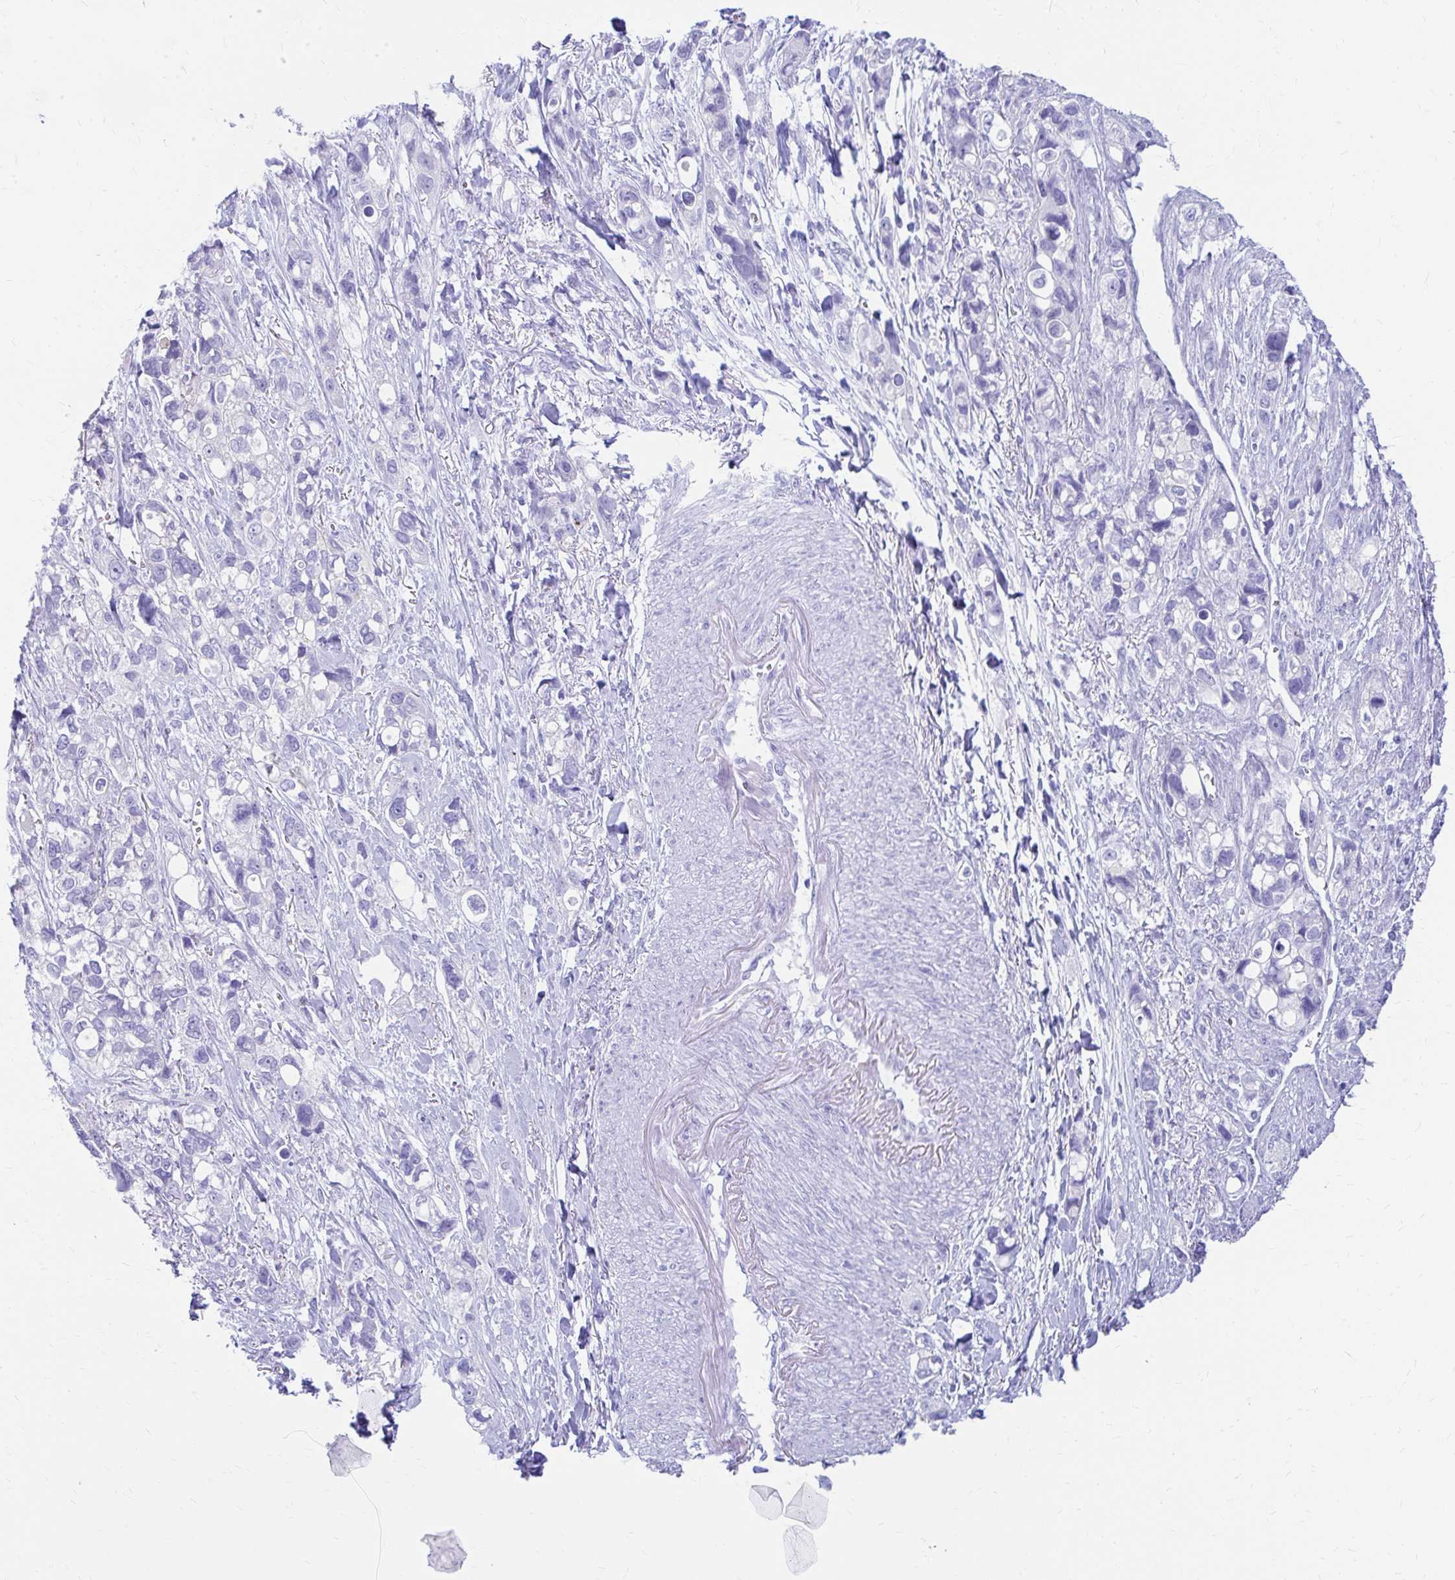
{"staining": {"intensity": "negative", "quantity": "none", "location": "none"}, "tissue": "stomach cancer", "cell_type": "Tumor cells", "image_type": "cancer", "snomed": [{"axis": "morphology", "description": "Adenocarcinoma, NOS"}, {"axis": "topography", "description": "Stomach, upper"}], "caption": "Stomach cancer (adenocarcinoma) was stained to show a protein in brown. There is no significant staining in tumor cells.", "gene": "NSG2", "patient": {"sex": "female", "age": 81}}